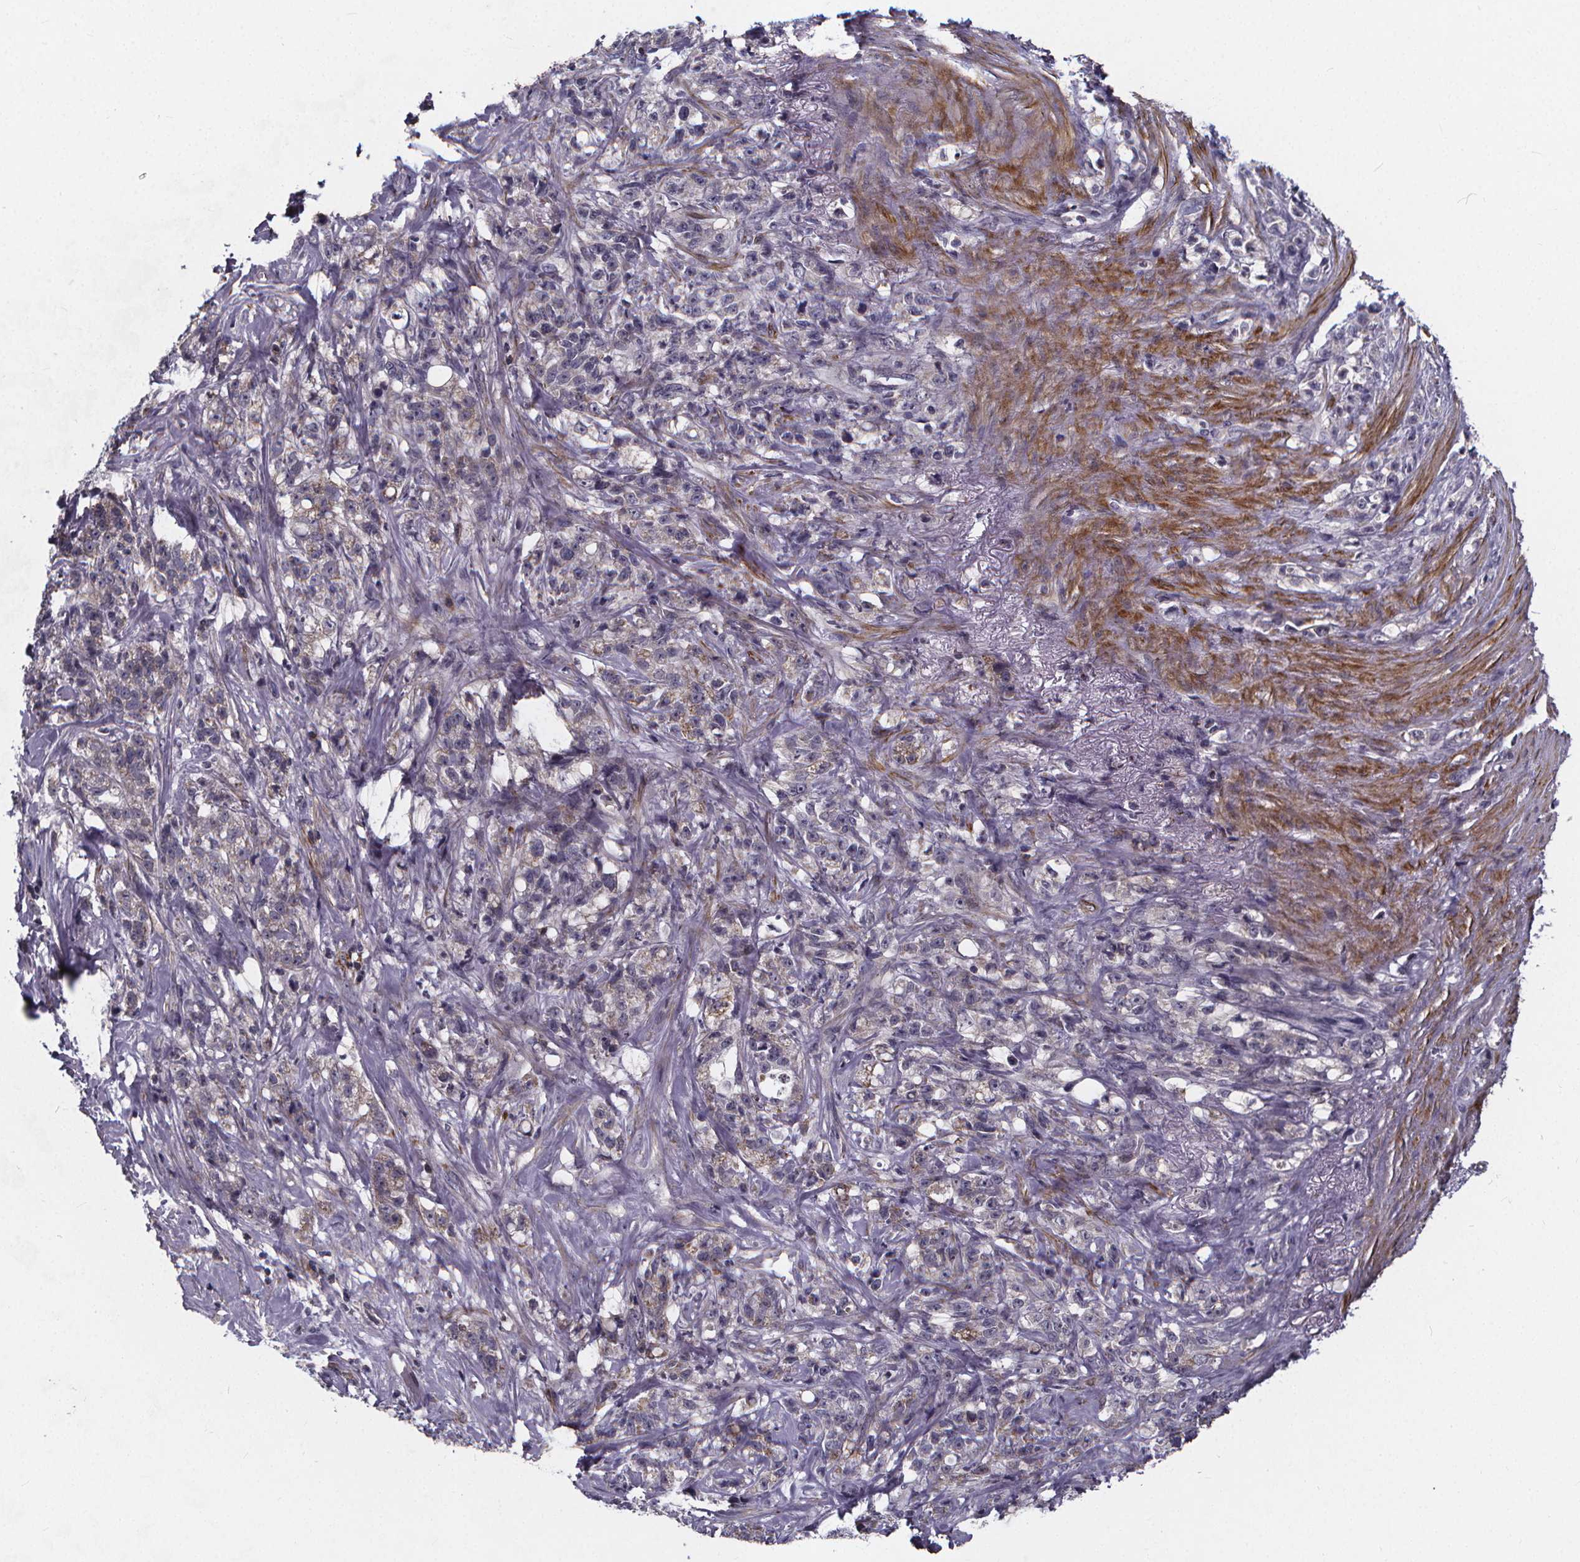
{"staining": {"intensity": "negative", "quantity": "none", "location": "none"}, "tissue": "stomach cancer", "cell_type": "Tumor cells", "image_type": "cancer", "snomed": [{"axis": "morphology", "description": "Adenocarcinoma, NOS"}, {"axis": "topography", "description": "Stomach, lower"}], "caption": "The histopathology image demonstrates no staining of tumor cells in stomach cancer (adenocarcinoma). (DAB immunohistochemistry visualized using brightfield microscopy, high magnification).", "gene": "FBXW2", "patient": {"sex": "male", "age": 88}}